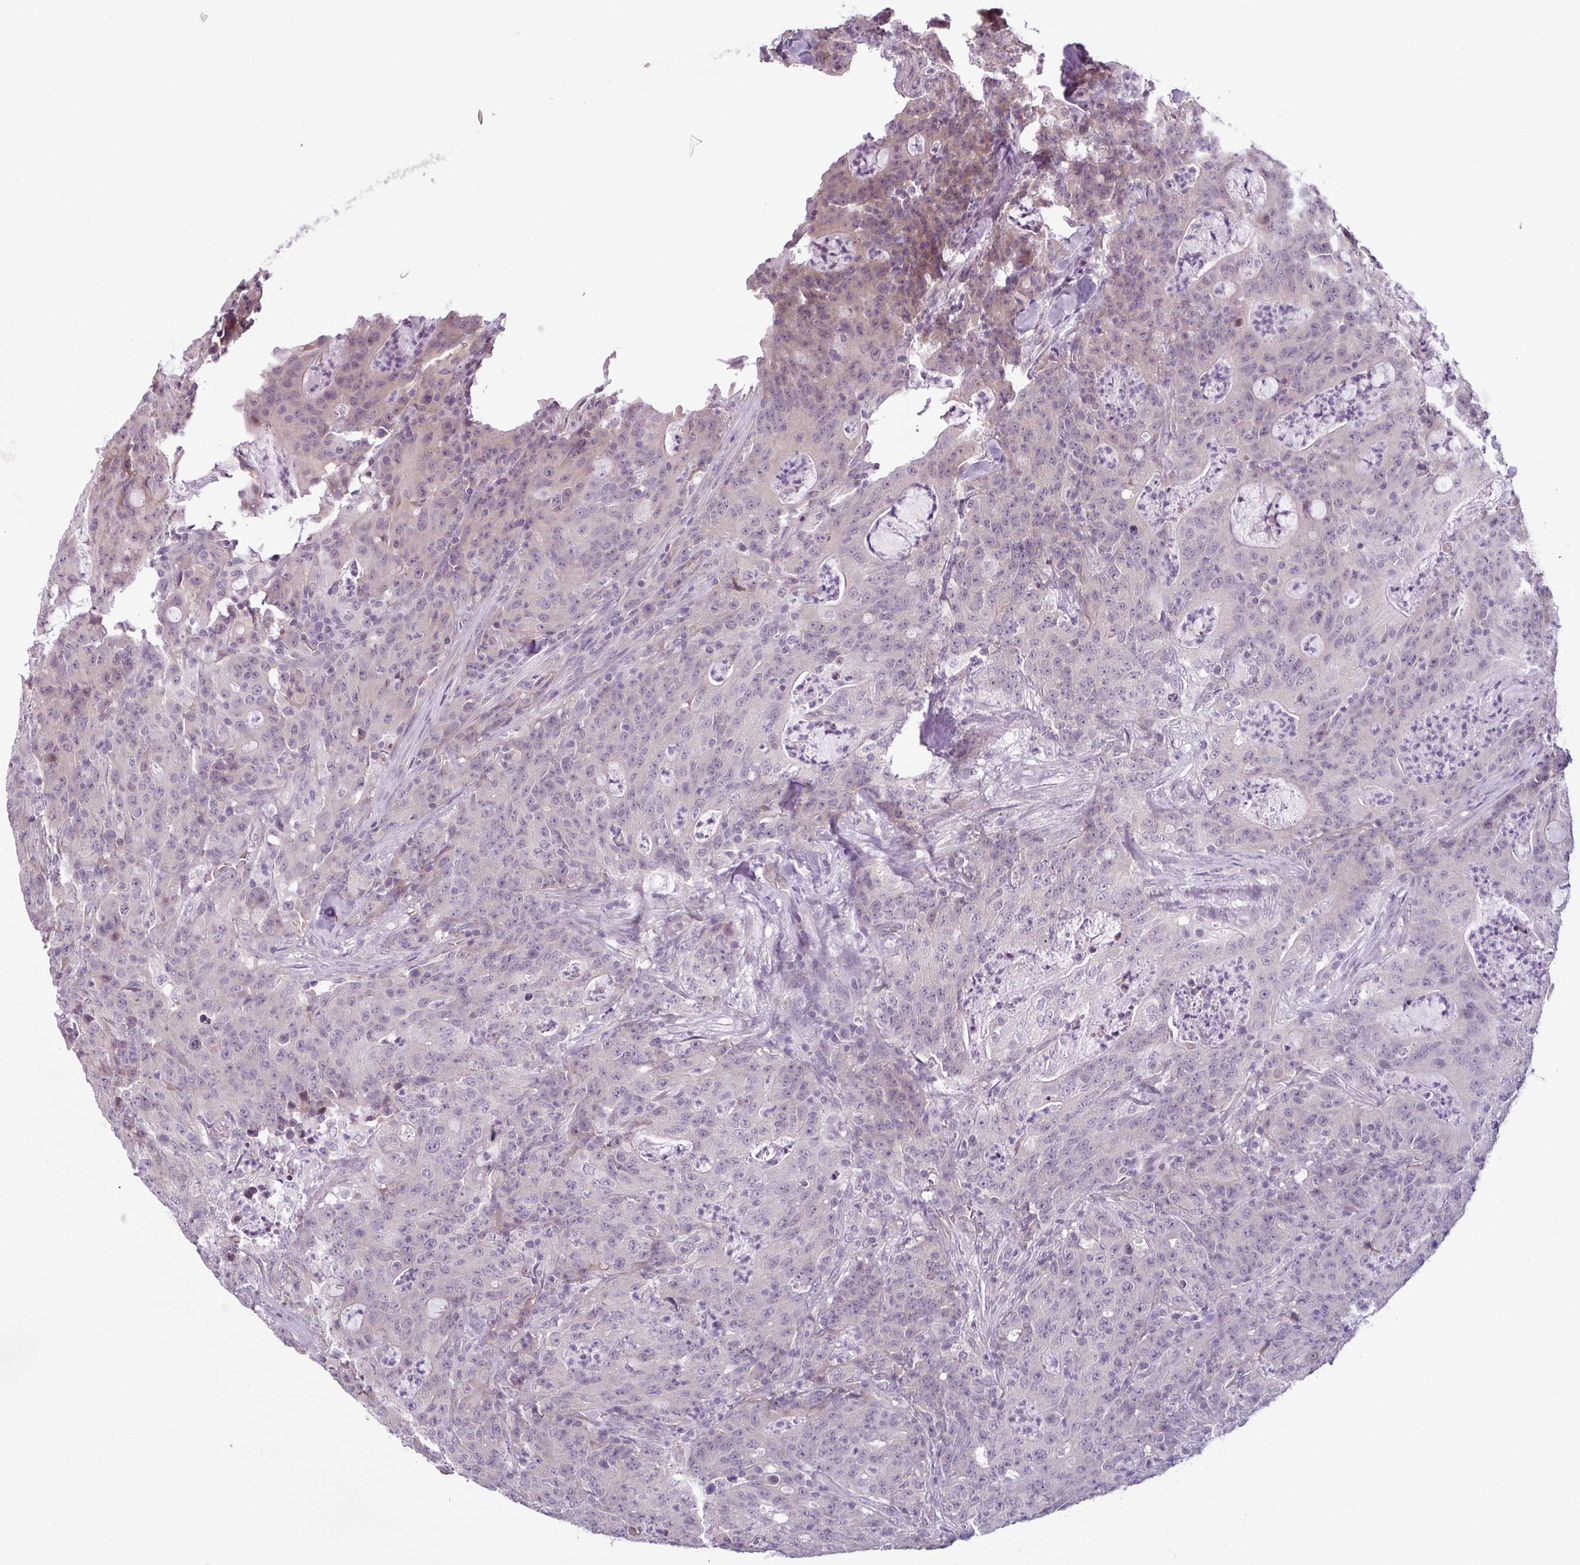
{"staining": {"intensity": "weak", "quantity": "<25%", "location": "cytoplasmic/membranous"}, "tissue": "colorectal cancer", "cell_type": "Tumor cells", "image_type": "cancer", "snomed": [{"axis": "morphology", "description": "Adenocarcinoma, NOS"}, {"axis": "topography", "description": "Colon"}], "caption": "Tumor cells show no significant protein positivity in colorectal adenocarcinoma. (IHC, brightfield microscopy, high magnification).", "gene": "OR52D1", "patient": {"sex": "male", "age": 83}}